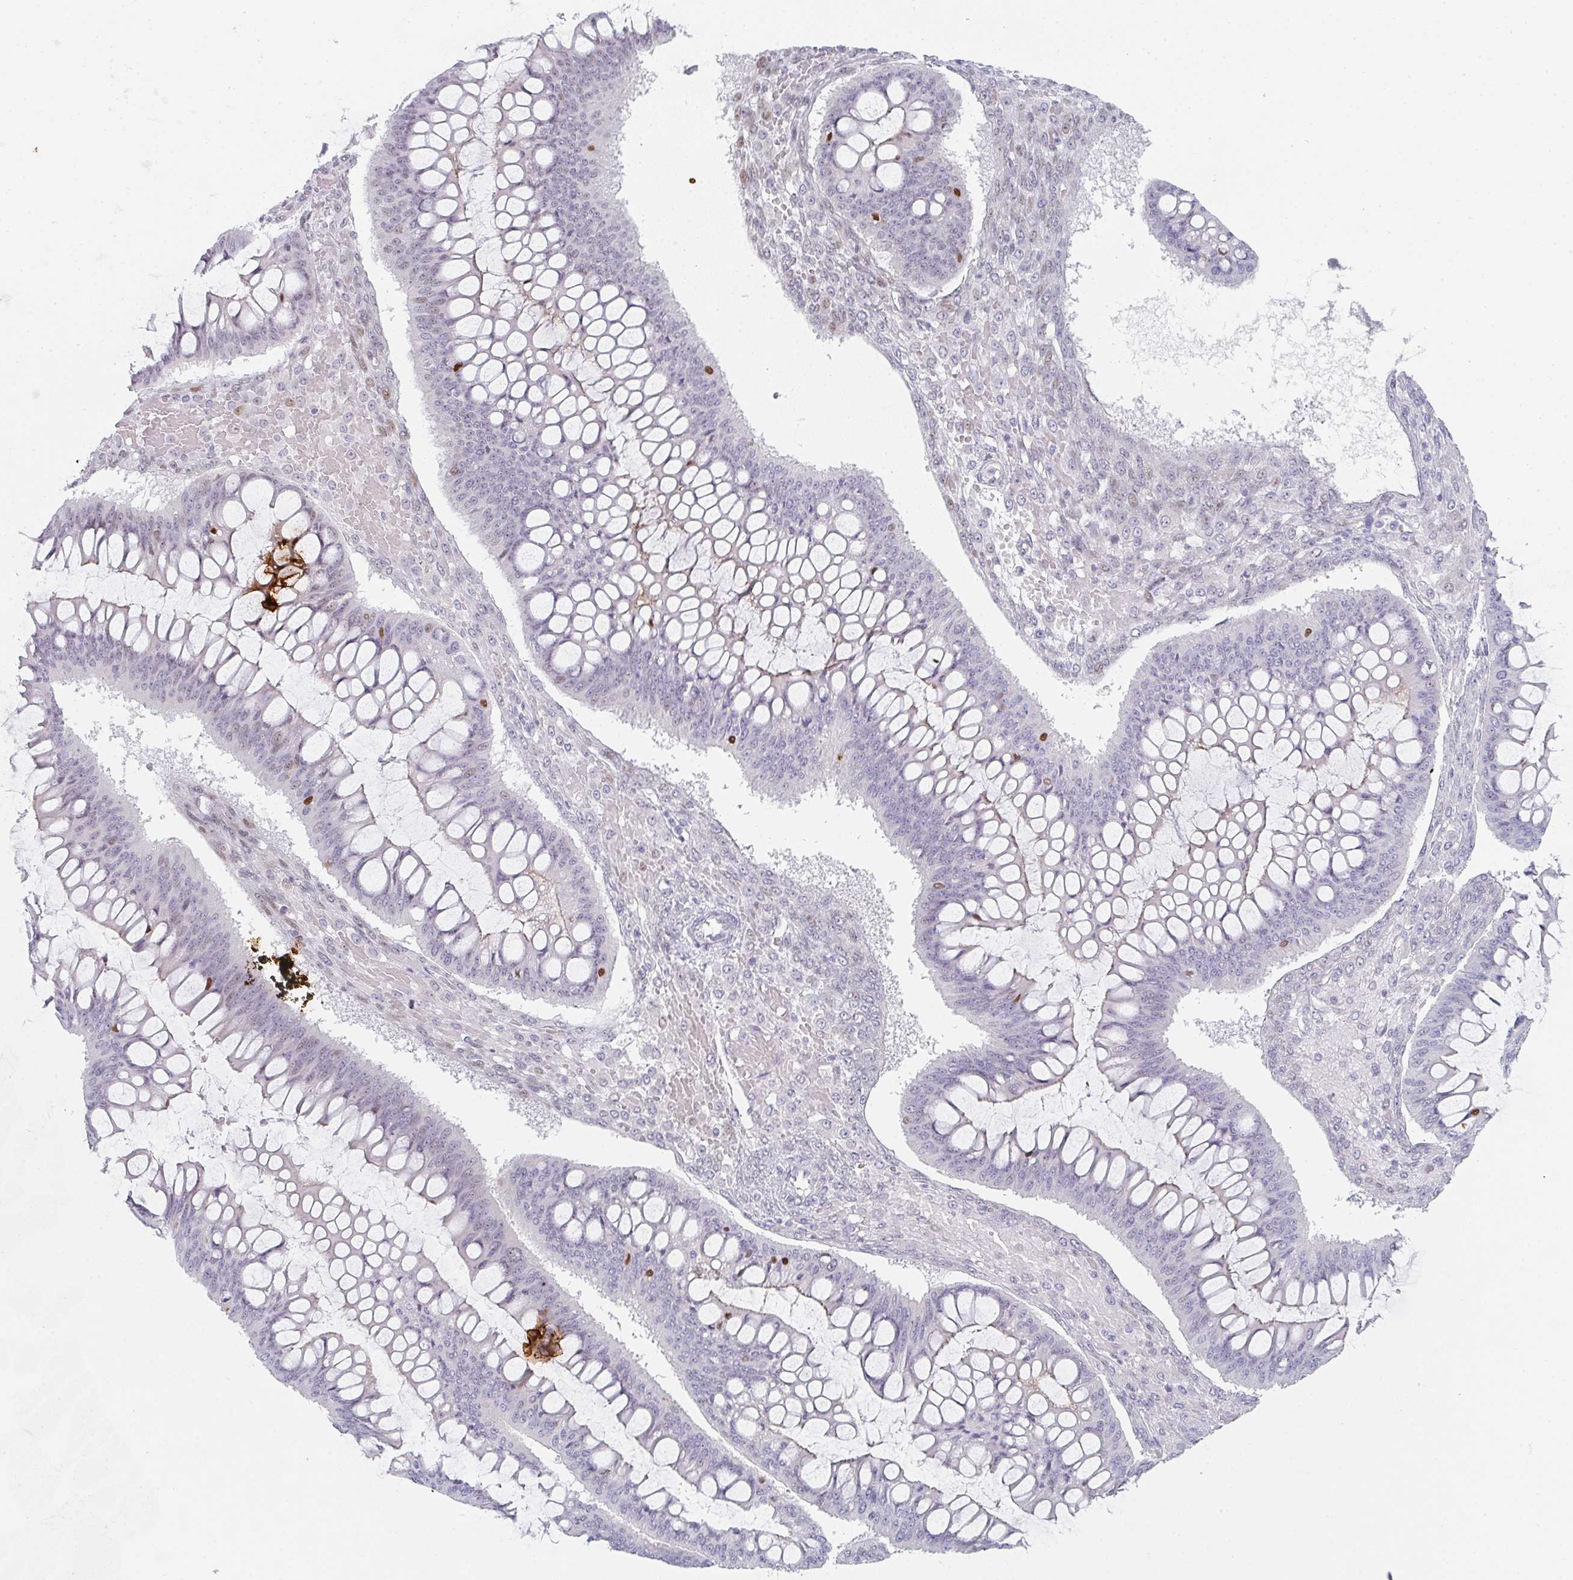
{"staining": {"intensity": "moderate", "quantity": "<25%", "location": "nuclear"}, "tissue": "ovarian cancer", "cell_type": "Tumor cells", "image_type": "cancer", "snomed": [{"axis": "morphology", "description": "Cystadenocarcinoma, mucinous, NOS"}, {"axis": "topography", "description": "Ovary"}], "caption": "Immunohistochemical staining of human ovarian cancer (mucinous cystadenocarcinoma) demonstrates low levels of moderate nuclear expression in approximately <25% of tumor cells.", "gene": "POU2AF2", "patient": {"sex": "female", "age": 73}}